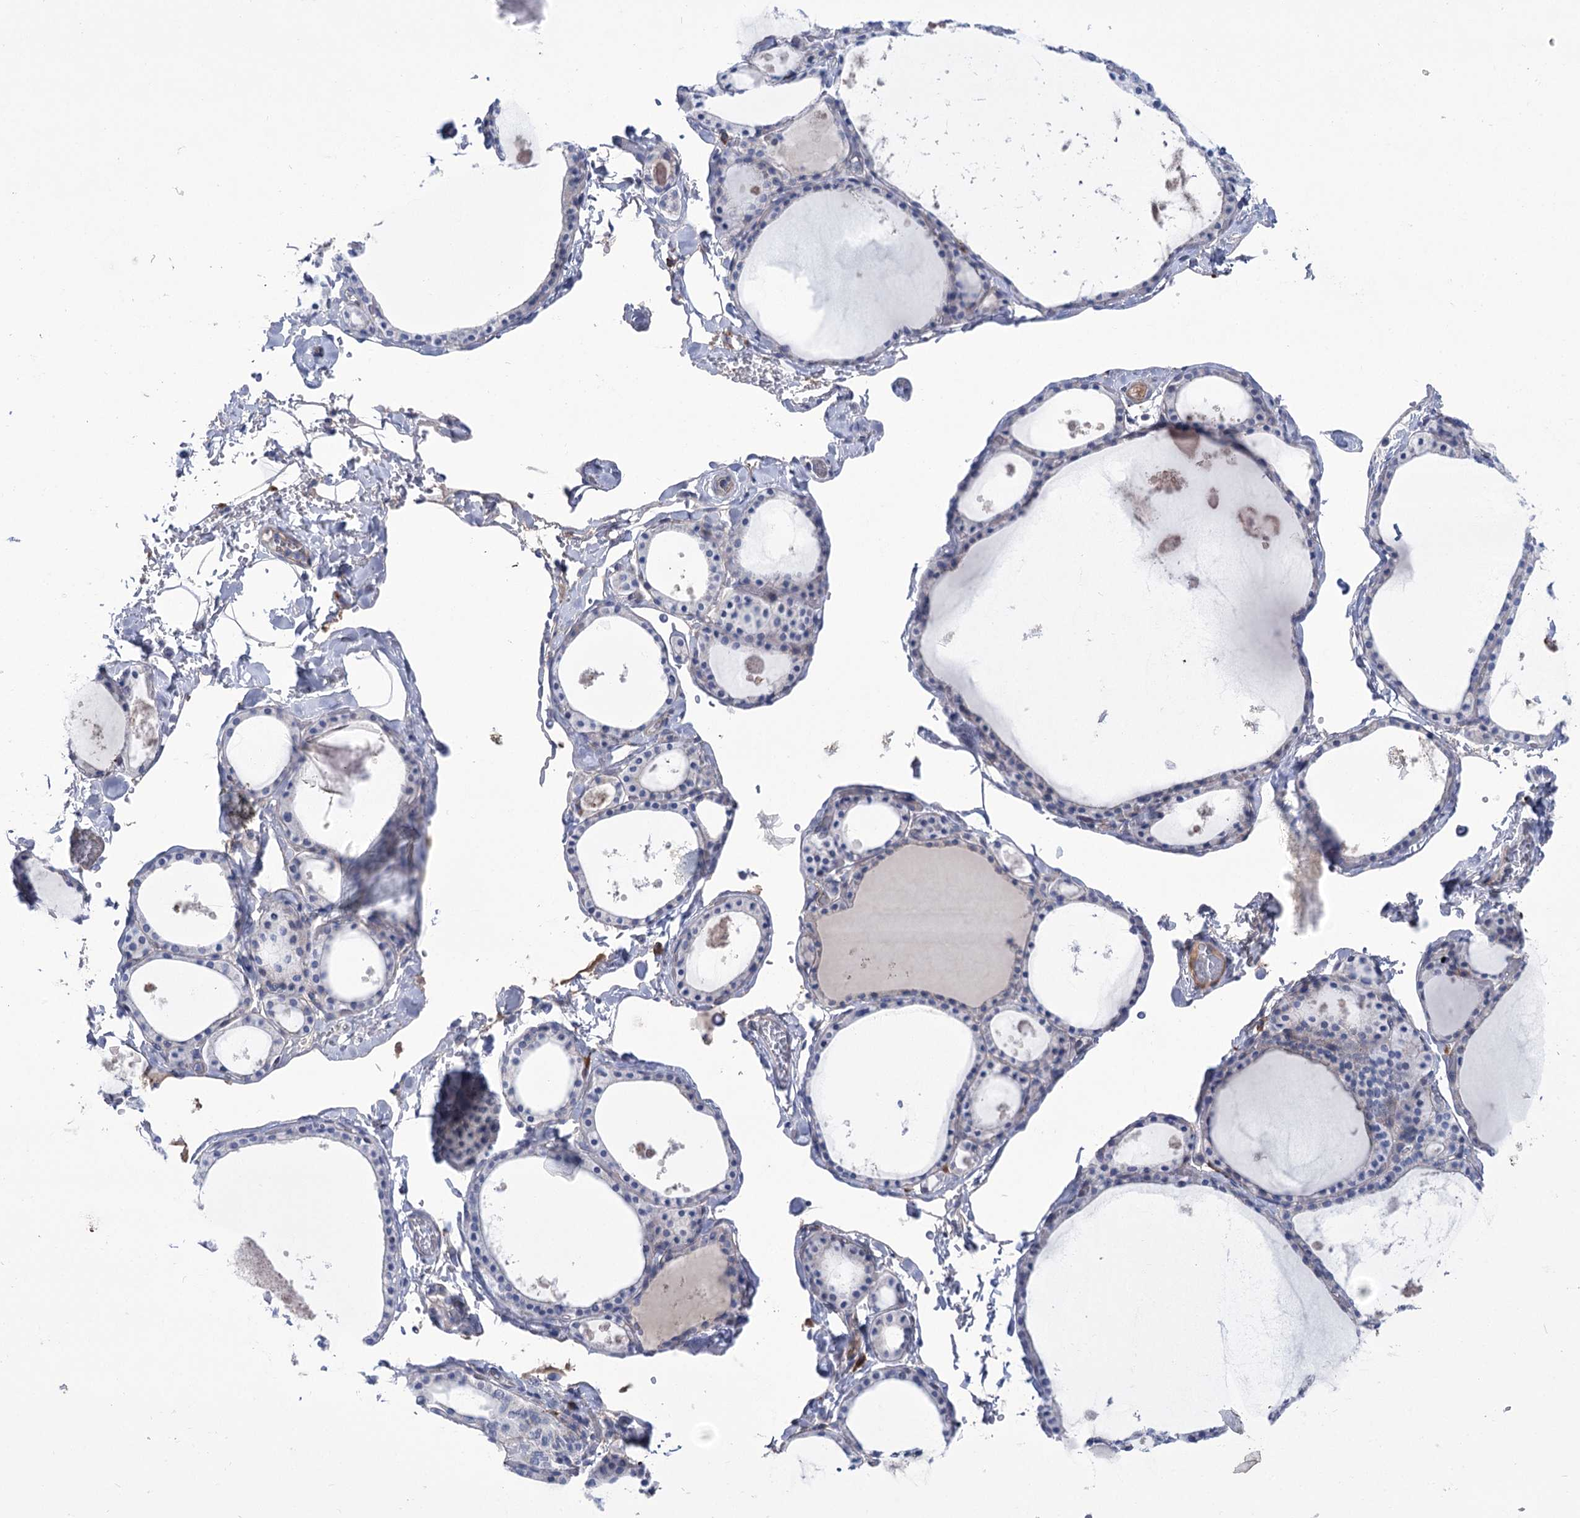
{"staining": {"intensity": "negative", "quantity": "none", "location": "none"}, "tissue": "thyroid gland", "cell_type": "Glandular cells", "image_type": "normal", "snomed": [{"axis": "morphology", "description": "Normal tissue, NOS"}, {"axis": "topography", "description": "Thyroid gland"}], "caption": "IHC image of benign thyroid gland: human thyroid gland stained with DAB (3,3'-diaminobenzidine) demonstrates no significant protein positivity in glandular cells. (DAB (3,3'-diaminobenzidine) immunohistochemistry with hematoxylin counter stain).", "gene": "CEP164", "patient": {"sex": "male", "age": 56}}